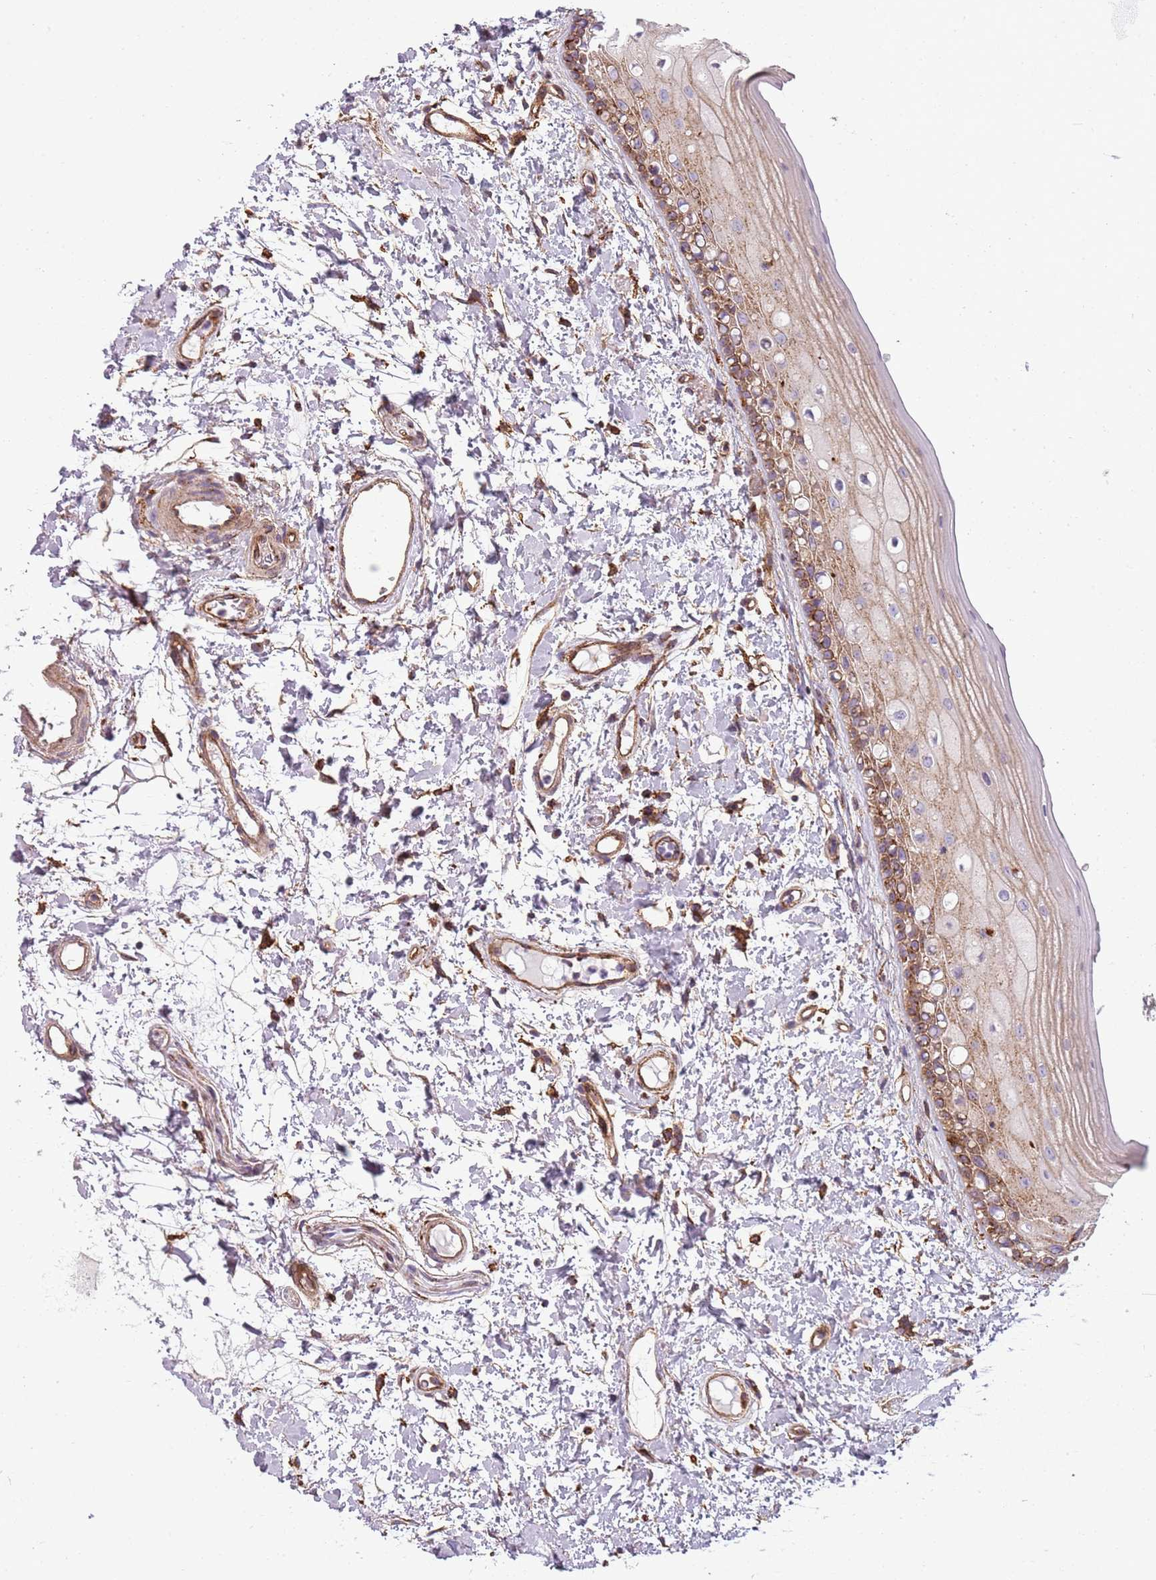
{"staining": {"intensity": "moderate", "quantity": "25%-75%", "location": "cytoplasmic/membranous"}, "tissue": "oral mucosa", "cell_type": "Squamous epithelial cells", "image_type": "normal", "snomed": [{"axis": "morphology", "description": "Normal tissue, NOS"}, {"axis": "topography", "description": "Oral tissue"}], "caption": "Protein expression analysis of benign oral mucosa demonstrates moderate cytoplasmic/membranous staining in about 25%-75% of squamous epithelial cells. (brown staining indicates protein expression, while blue staining denotes nuclei).", "gene": "SNX1", "patient": {"sex": "female", "age": 76}}